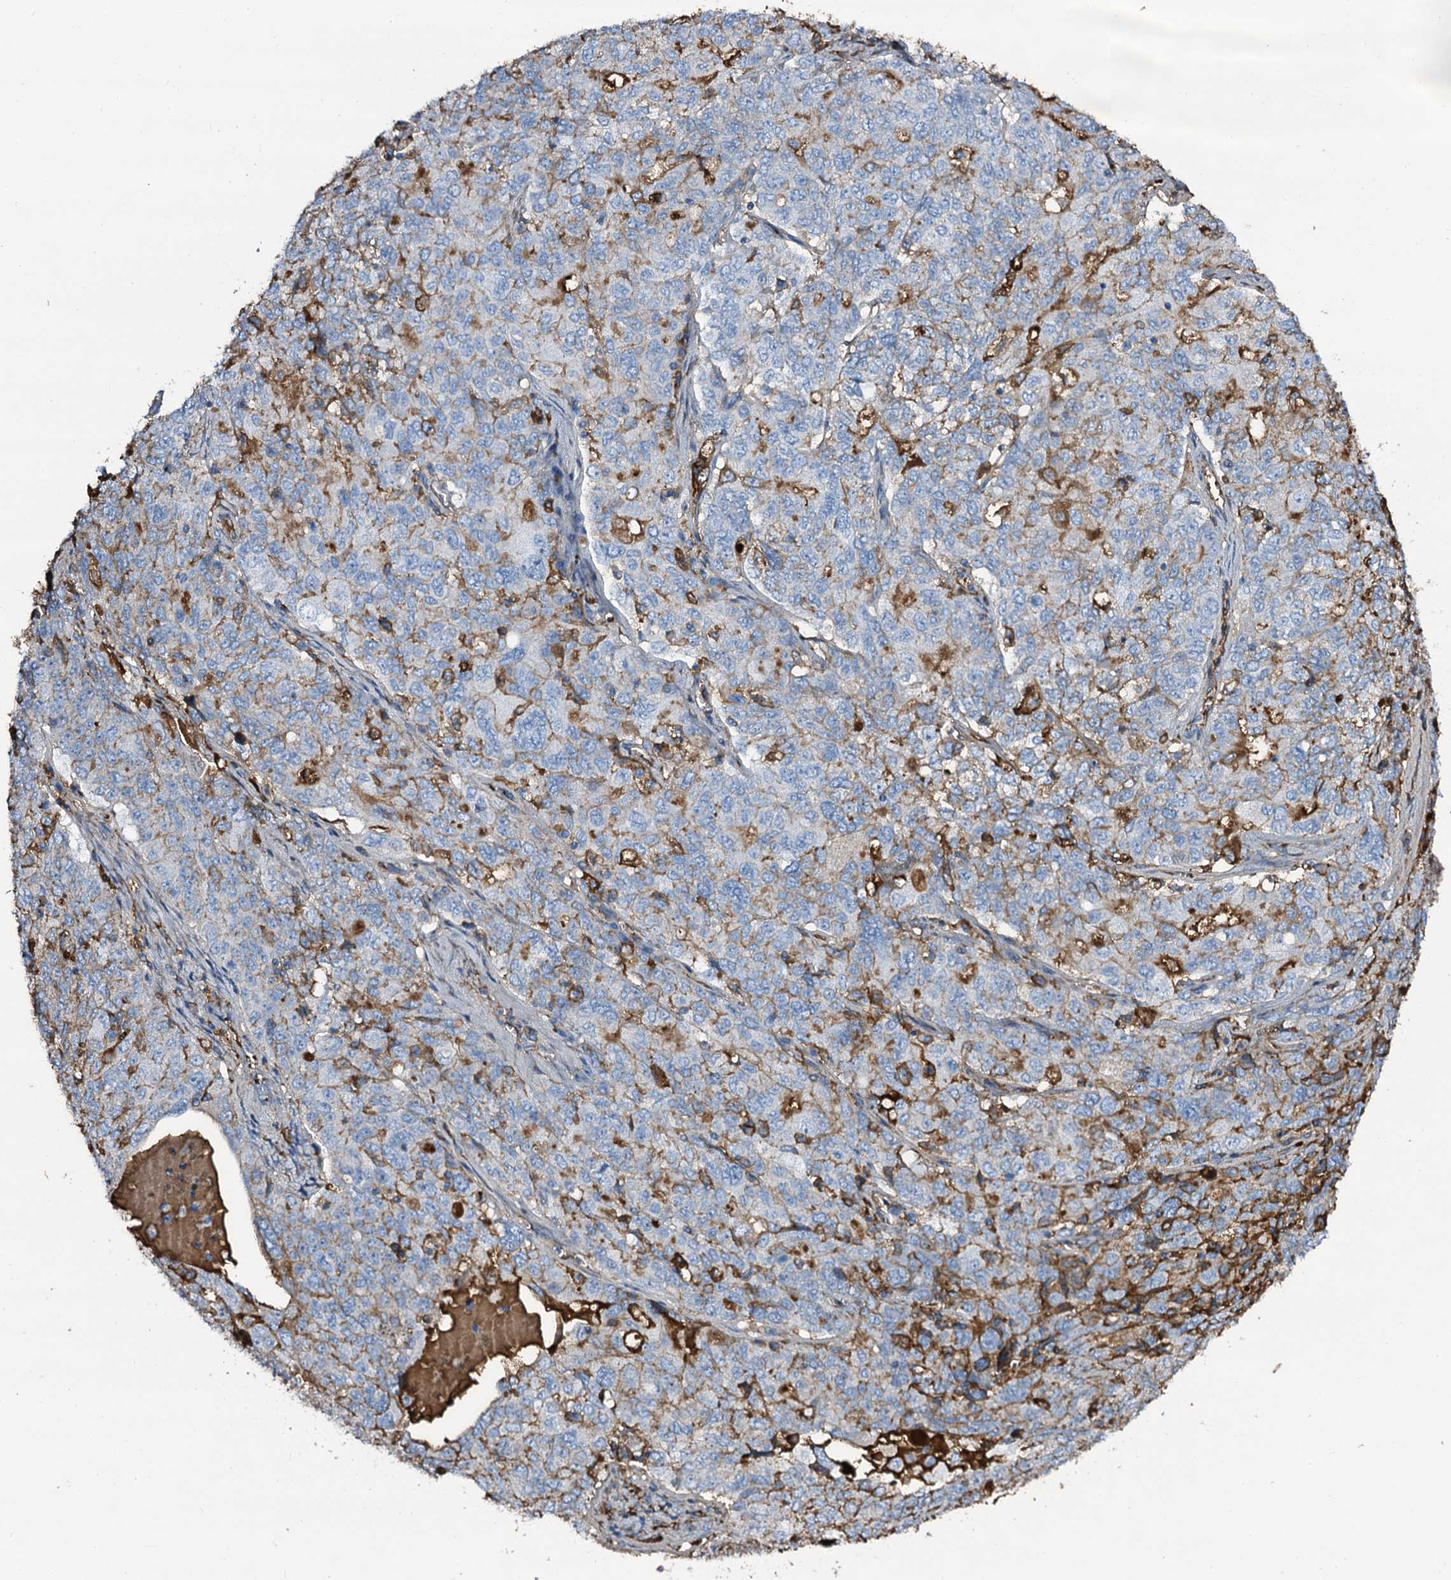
{"staining": {"intensity": "moderate", "quantity": "<25%", "location": "cytoplasmic/membranous"}, "tissue": "ovarian cancer", "cell_type": "Tumor cells", "image_type": "cancer", "snomed": [{"axis": "morphology", "description": "Carcinoma, endometroid"}, {"axis": "topography", "description": "Ovary"}], "caption": "Endometroid carcinoma (ovarian) stained for a protein demonstrates moderate cytoplasmic/membranous positivity in tumor cells. Nuclei are stained in blue.", "gene": "EDN1", "patient": {"sex": "female", "age": 62}}